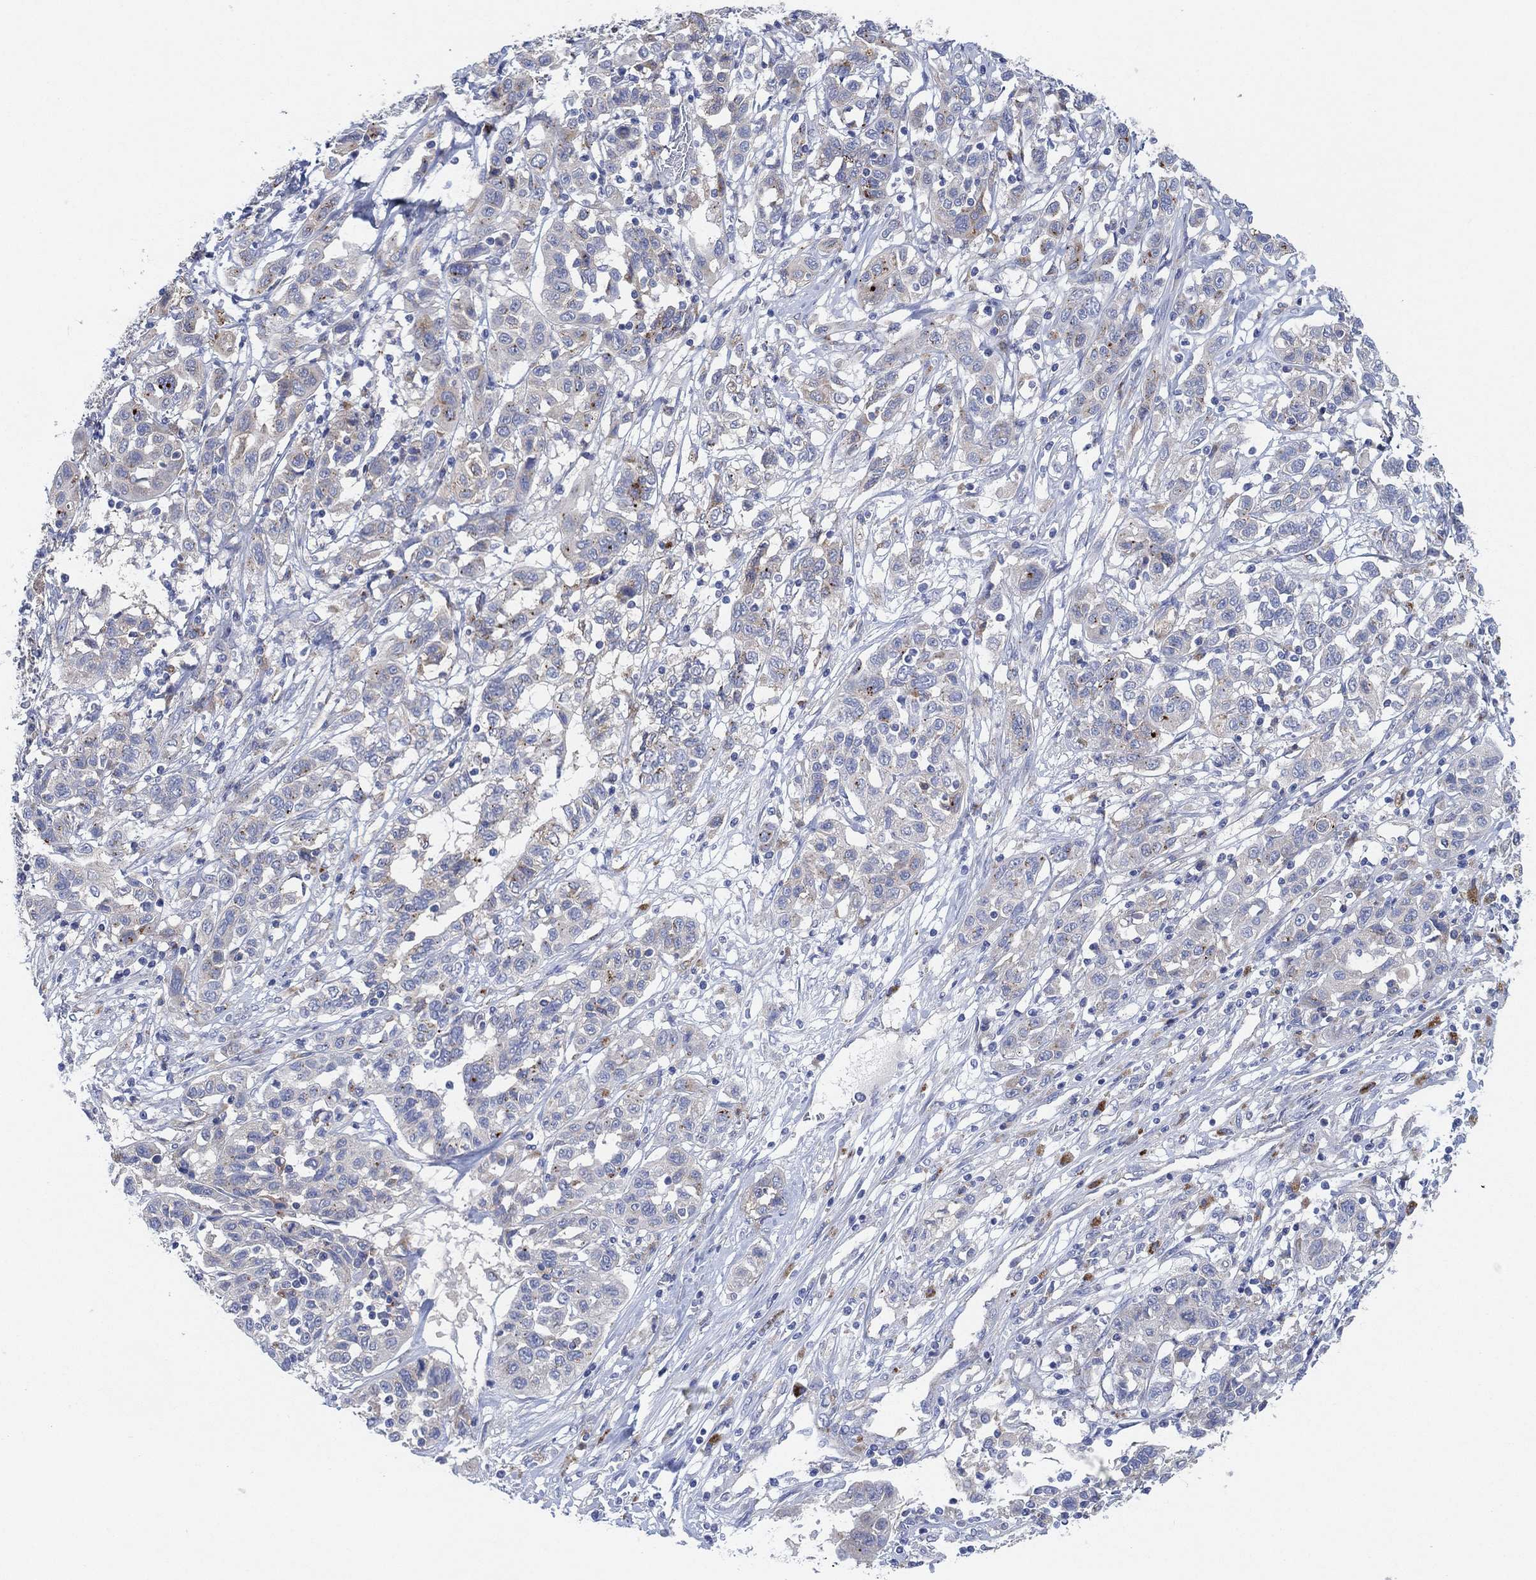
{"staining": {"intensity": "weak", "quantity": "<25%", "location": "cytoplasmic/membranous"}, "tissue": "liver cancer", "cell_type": "Tumor cells", "image_type": "cancer", "snomed": [{"axis": "morphology", "description": "Adenocarcinoma, NOS"}, {"axis": "morphology", "description": "Cholangiocarcinoma"}, {"axis": "topography", "description": "Liver"}], "caption": "This is an immunohistochemistry (IHC) micrograph of liver cancer (adenocarcinoma). There is no expression in tumor cells.", "gene": "GALNS", "patient": {"sex": "male", "age": 64}}